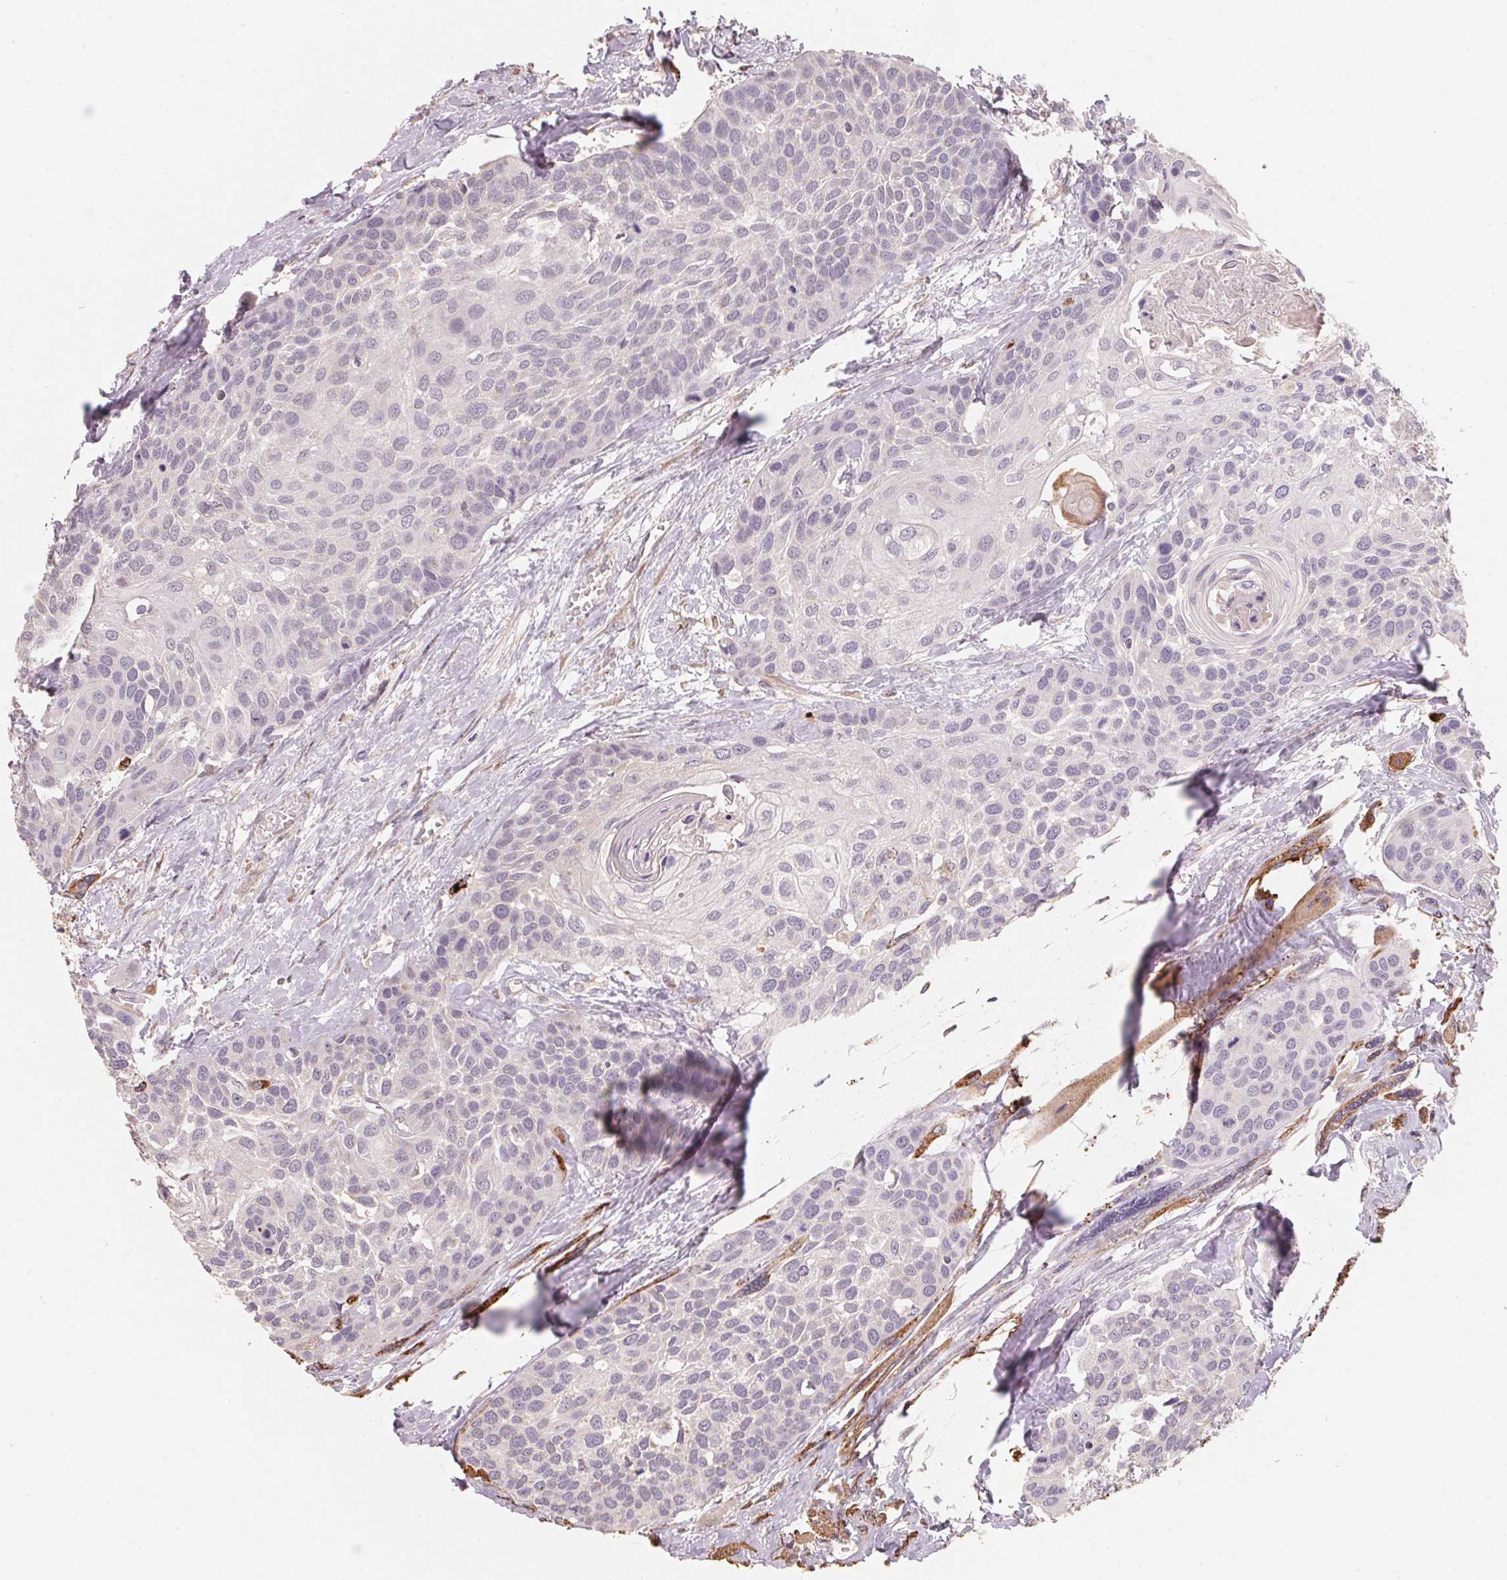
{"staining": {"intensity": "negative", "quantity": "none", "location": "none"}, "tissue": "head and neck cancer", "cell_type": "Tumor cells", "image_type": "cancer", "snomed": [{"axis": "morphology", "description": "Squamous cell carcinoma, NOS"}, {"axis": "topography", "description": "Head-Neck"}], "caption": "IHC image of neoplastic tissue: head and neck squamous cell carcinoma stained with DAB (3,3'-diaminobenzidine) exhibits no significant protein expression in tumor cells.", "gene": "TSPAN12", "patient": {"sex": "female", "age": 50}}